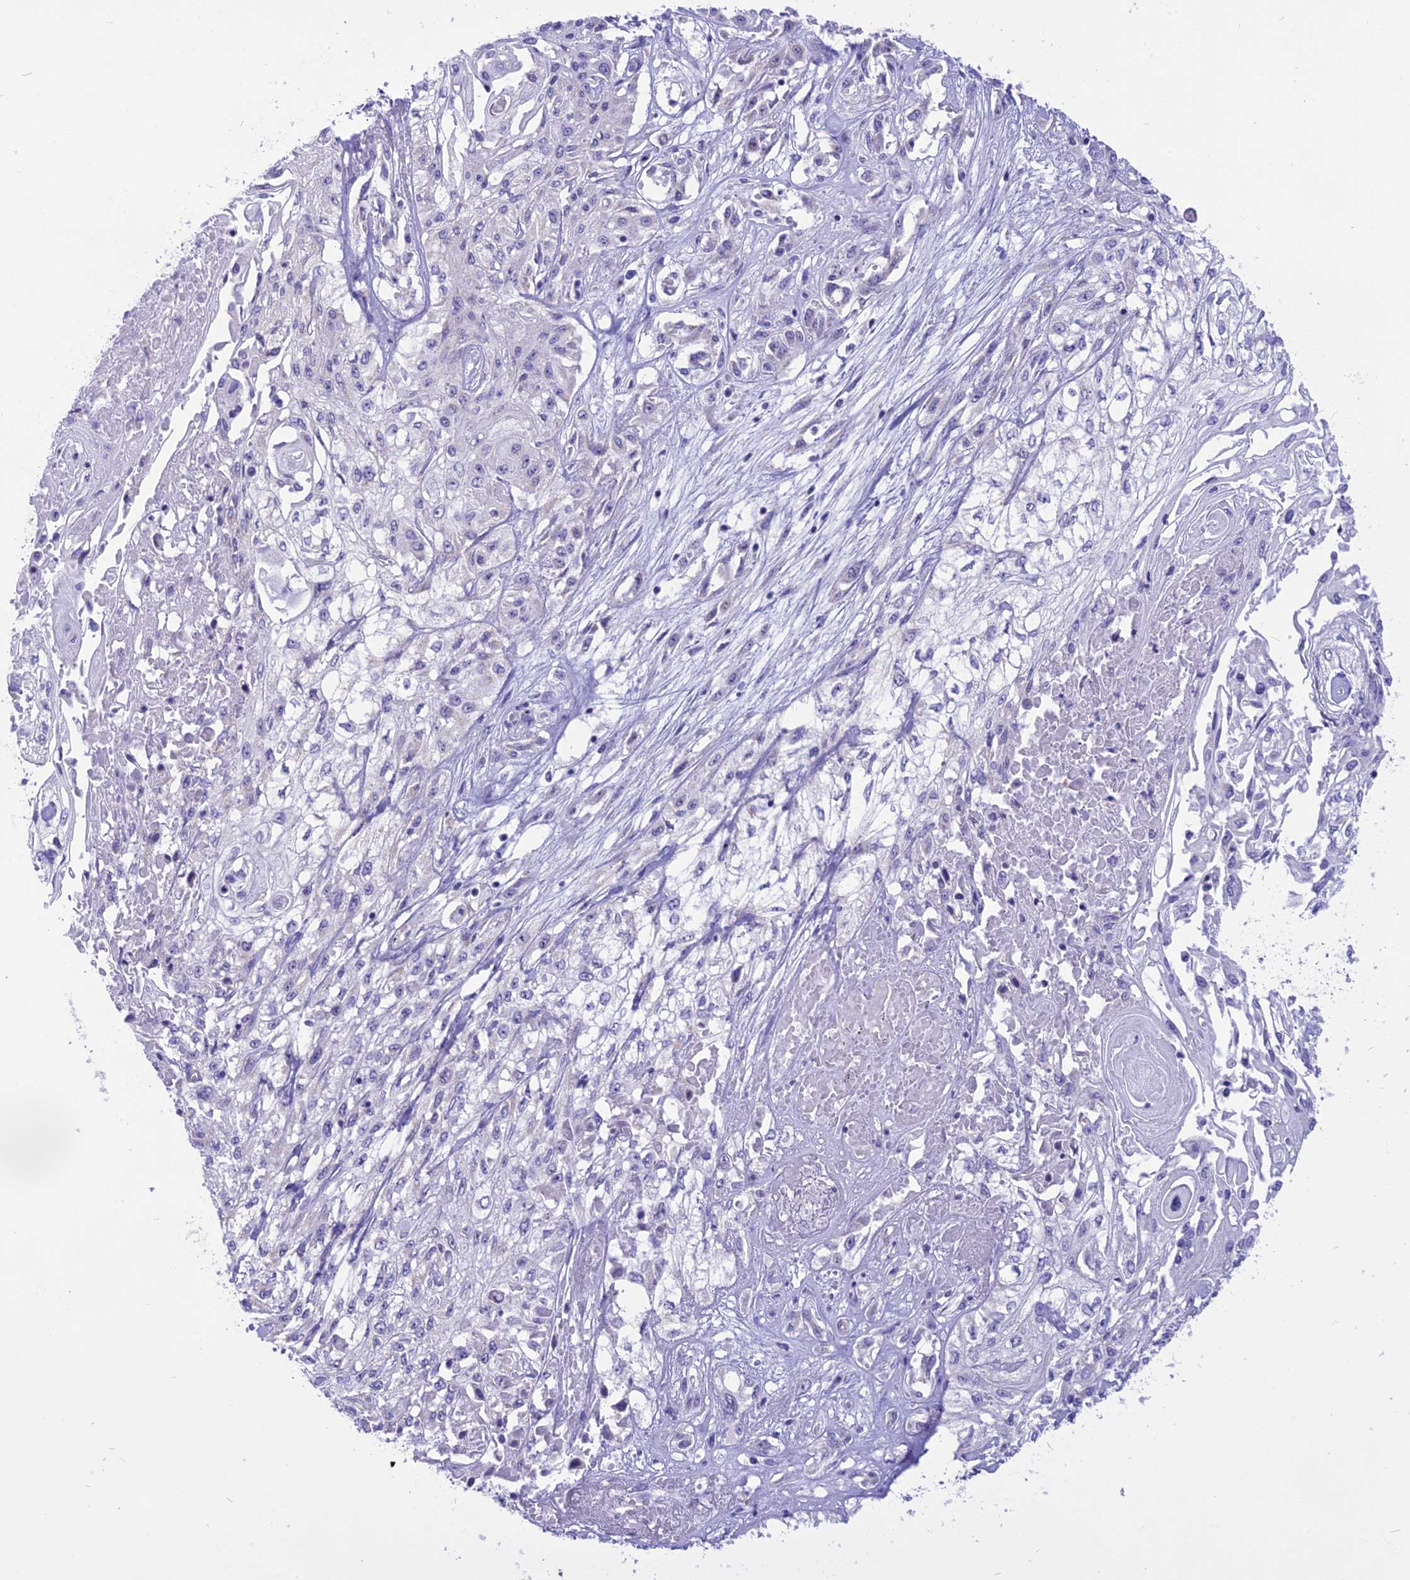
{"staining": {"intensity": "negative", "quantity": "none", "location": "none"}, "tissue": "skin cancer", "cell_type": "Tumor cells", "image_type": "cancer", "snomed": [{"axis": "morphology", "description": "Squamous cell carcinoma, NOS"}, {"axis": "morphology", "description": "Squamous cell carcinoma, metastatic, NOS"}, {"axis": "topography", "description": "Skin"}, {"axis": "topography", "description": "Lymph node"}], "caption": "Immunohistochemistry micrograph of neoplastic tissue: human skin cancer stained with DAB displays no significant protein staining in tumor cells.", "gene": "CMSS1", "patient": {"sex": "male", "age": 75}}